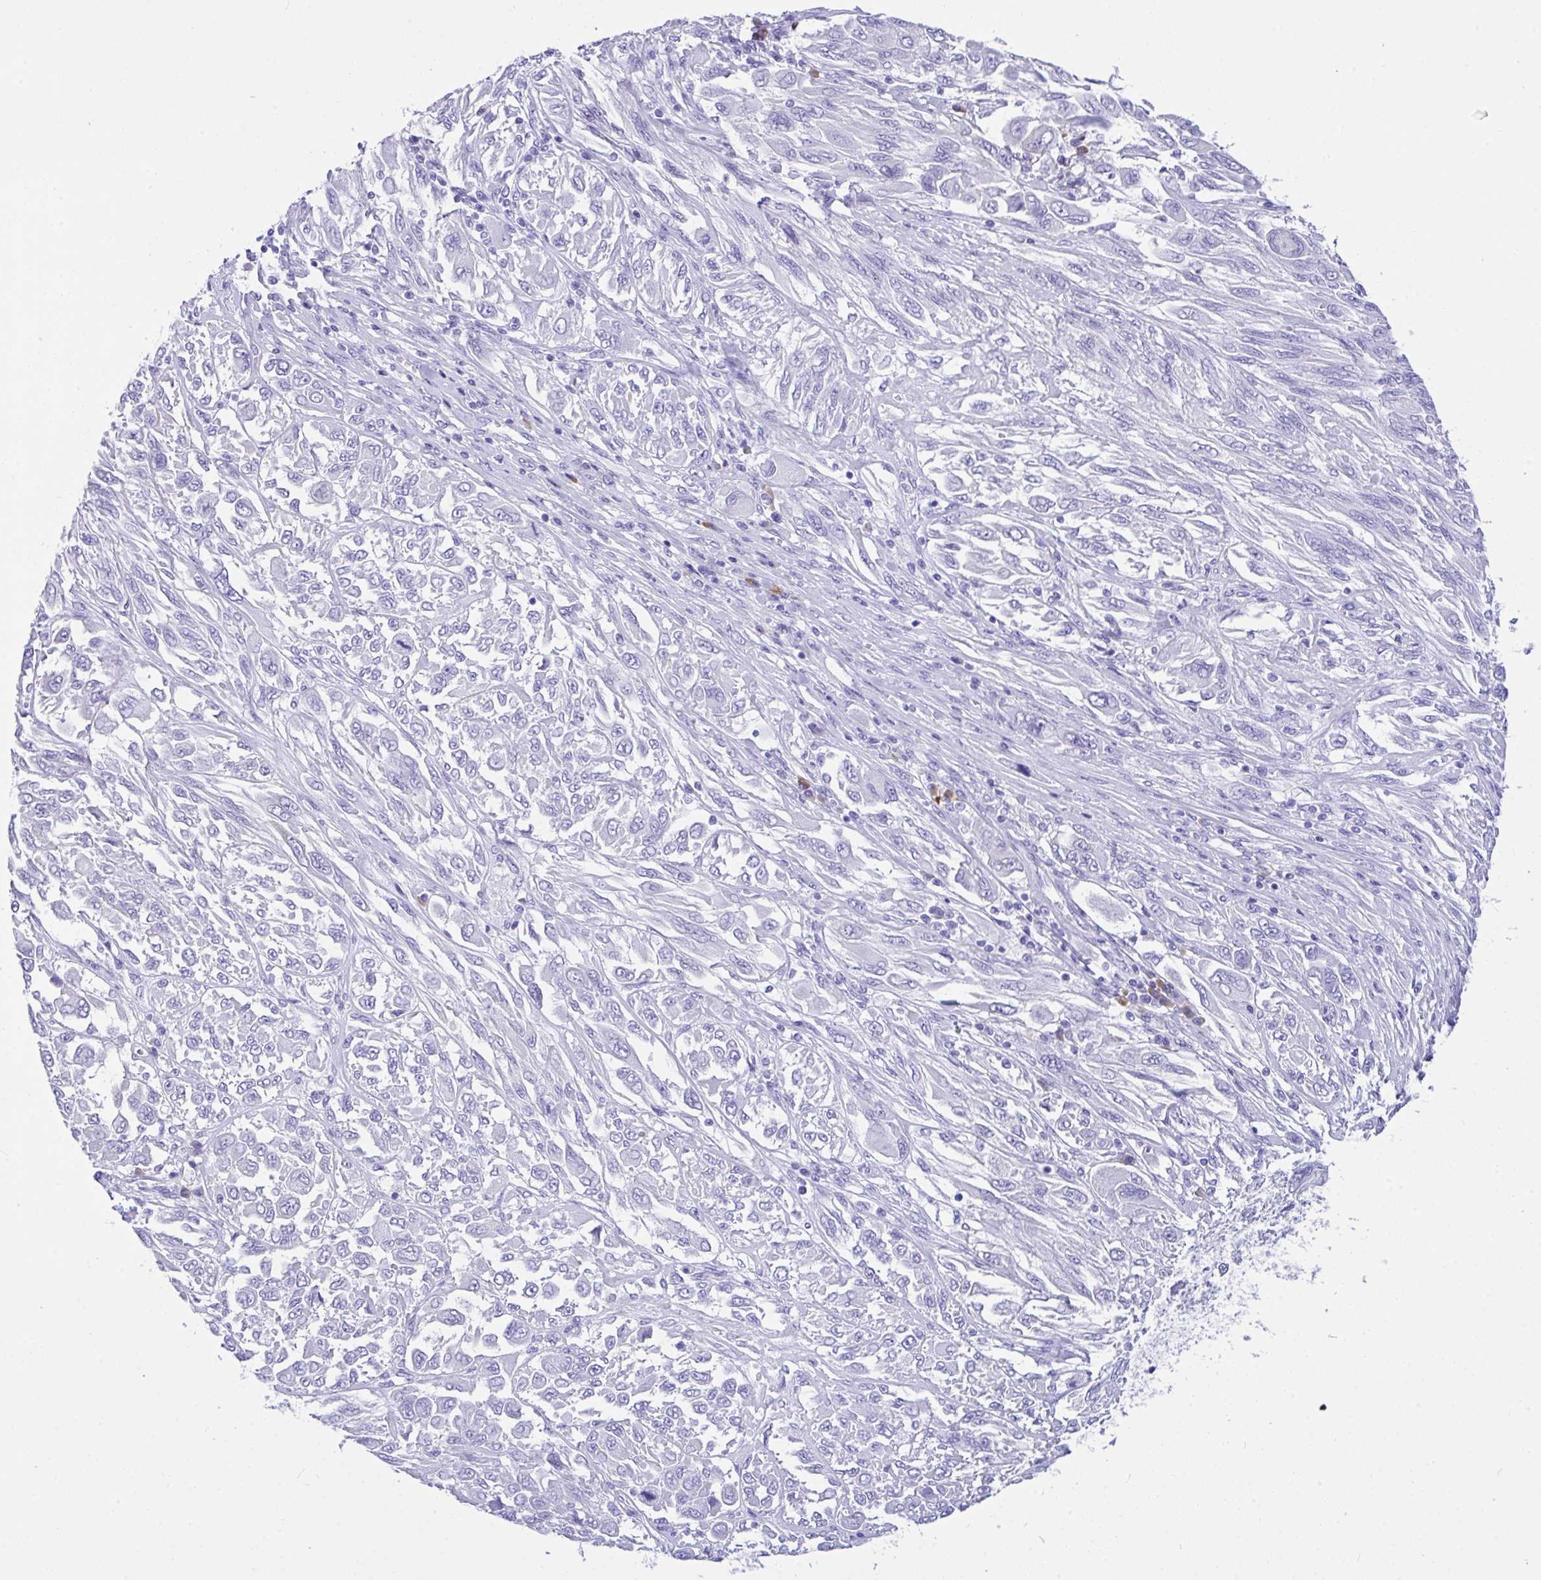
{"staining": {"intensity": "negative", "quantity": "none", "location": "none"}, "tissue": "melanoma", "cell_type": "Tumor cells", "image_type": "cancer", "snomed": [{"axis": "morphology", "description": "Malignant melanoma, NOS"}, {"axis": "topography", "description": "Skin"}], "caption": "Immunohistochemistry (IHC) of human malignant melanoma shows no positivity in tumor cells. The staining is performed using DAB brown chromogen with nuclei counter-stained in using hematoxylin.", "gene": "BEST4", "patient": {"sex": "female", "age": 91}}